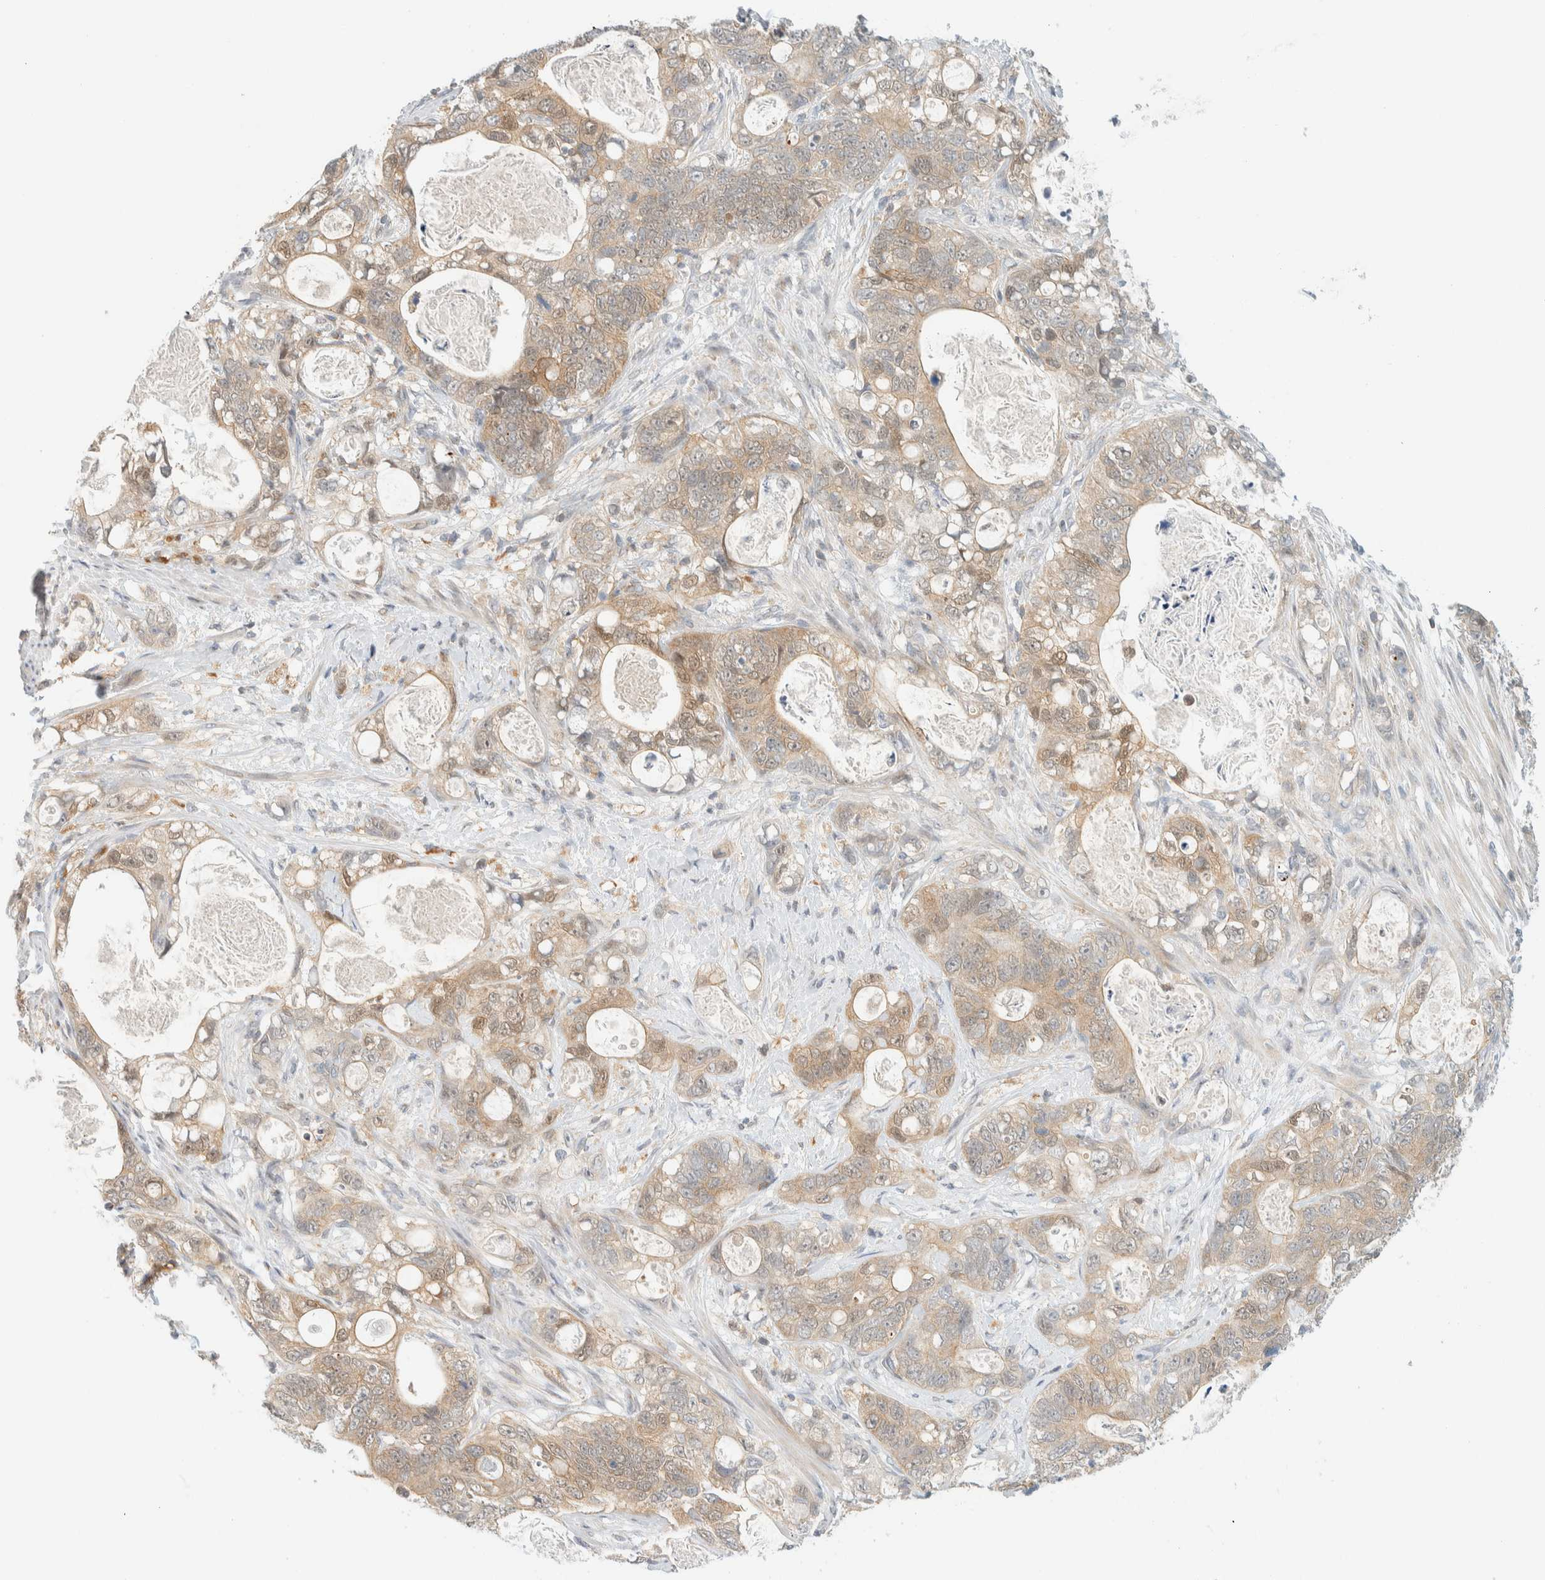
{"staining": {"intensity": "weak", "quantity": ">75%", "location": "cytoplasmic/membranous"}, "tissue": "stomach cancer", "cell_type": "Tumor cells", "image_type": "cancer", "snomed": [{"axis": "morphology", "description": "Normal tissue, NOS"}, {"axis": "morphology", "description": "Adenocarcinoma, NOS"}, {"axis": "topography", "description": "Stomach"}], "caption": "This image displays immunohistochemistry (IHC) staining of stomach cancer (adenocarcinoma), with low weak cytoplasmic/membranous positivity in about >75% of tumor cells.", "gene": "PCYT2", "patient": {"sex": "female", "age": 89}}